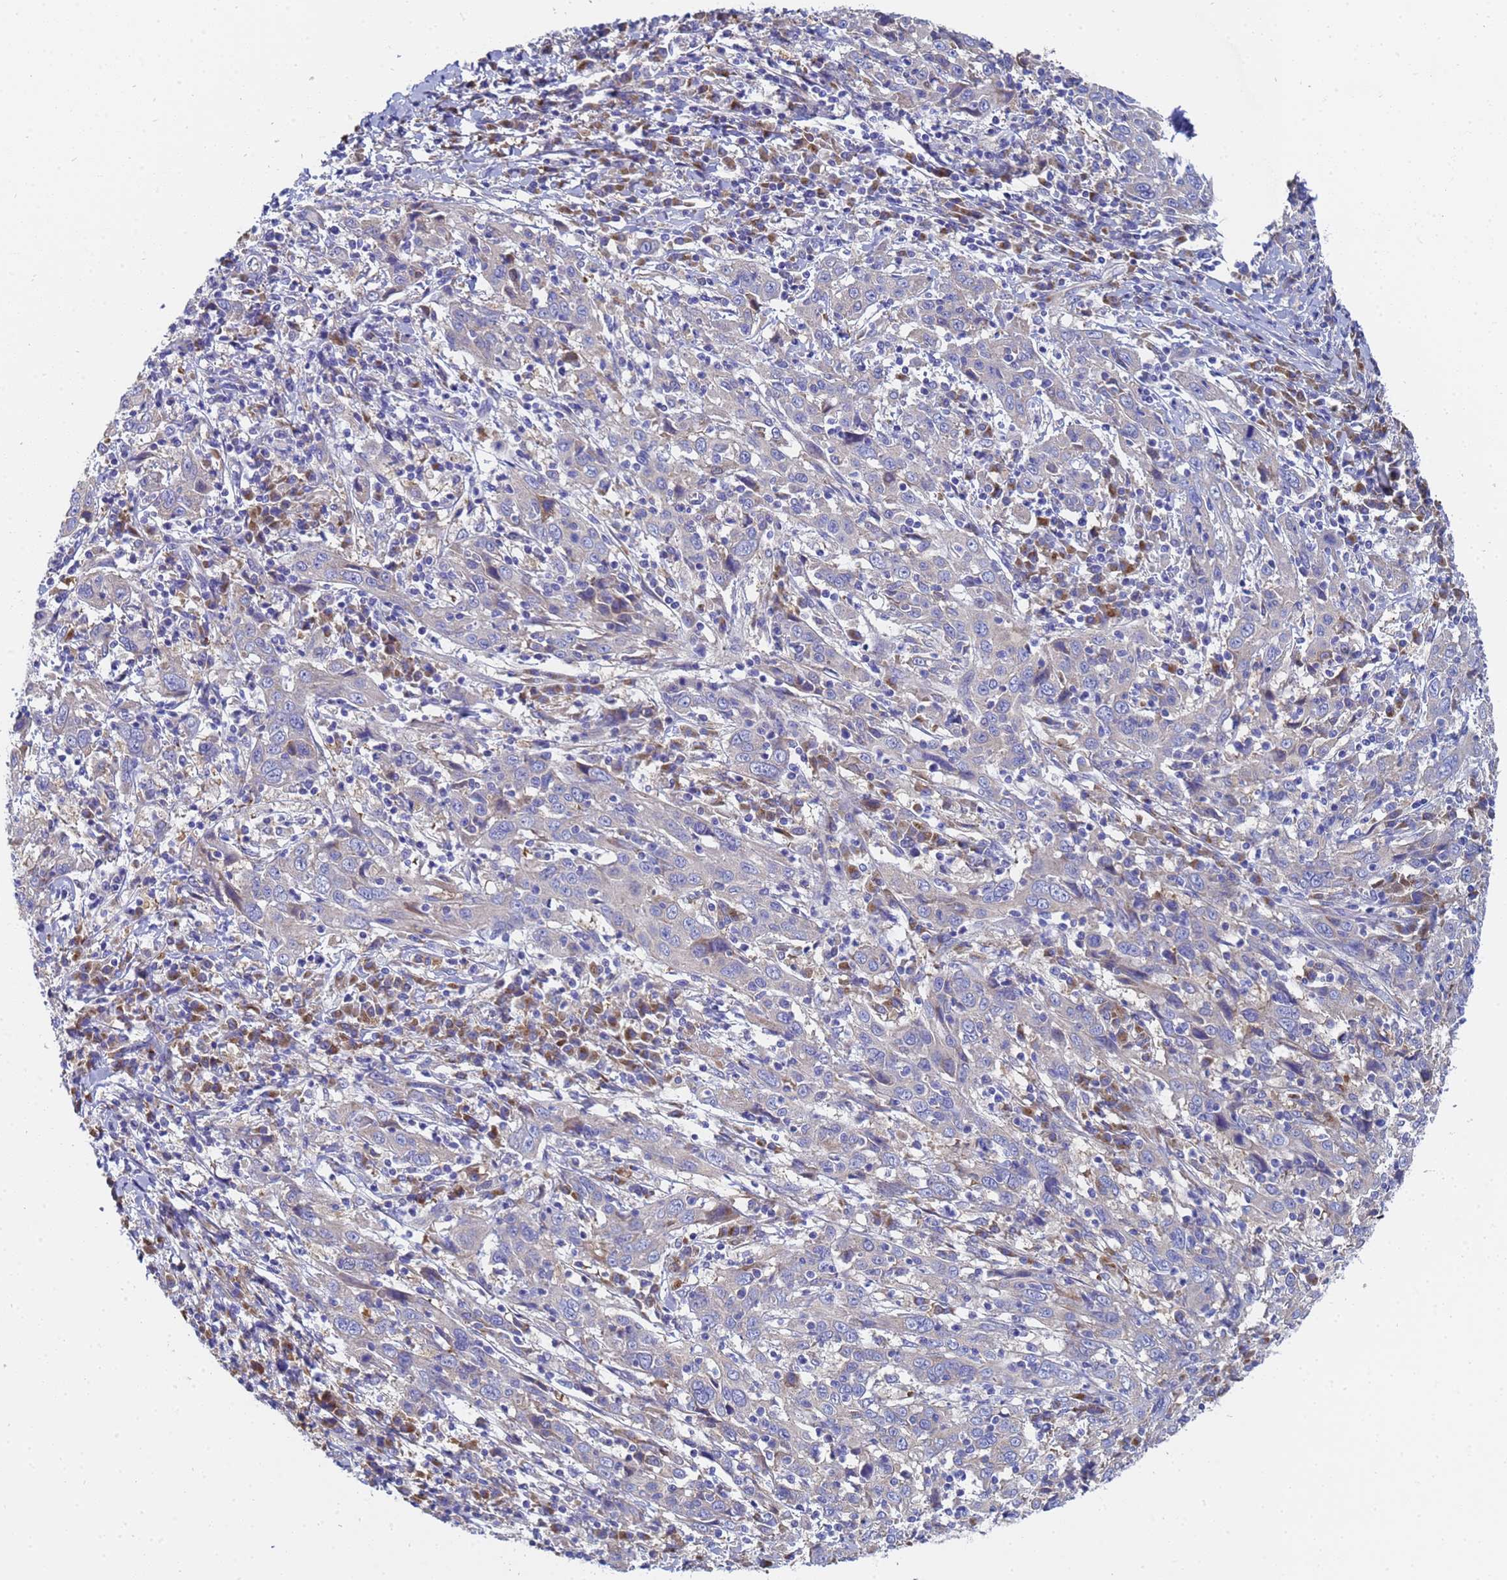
{"staining": {"intensity": "negative", "quantity": "none", "location": "none"}, "tissue": "cervical cancer", "cell_type": "Tumor cells", "image_type": "cancer", "snomed": [{"axis": "morphology", "description": "Squamous cell carcinoma, NOS"}, {"axis": "topography", "description": "Cervix"}], "caption": "A photomicrograph of human squamous cell carcinoma (cervical) is negative for staining in tumor cells. (DAB (3,3'-diaminobenzidine) immunohistochemistry (IHC) visualized using brightfield microscopy, high magnification).", "gene": "TM4SF4", "patient": {"sex": "female", "age": 46}}